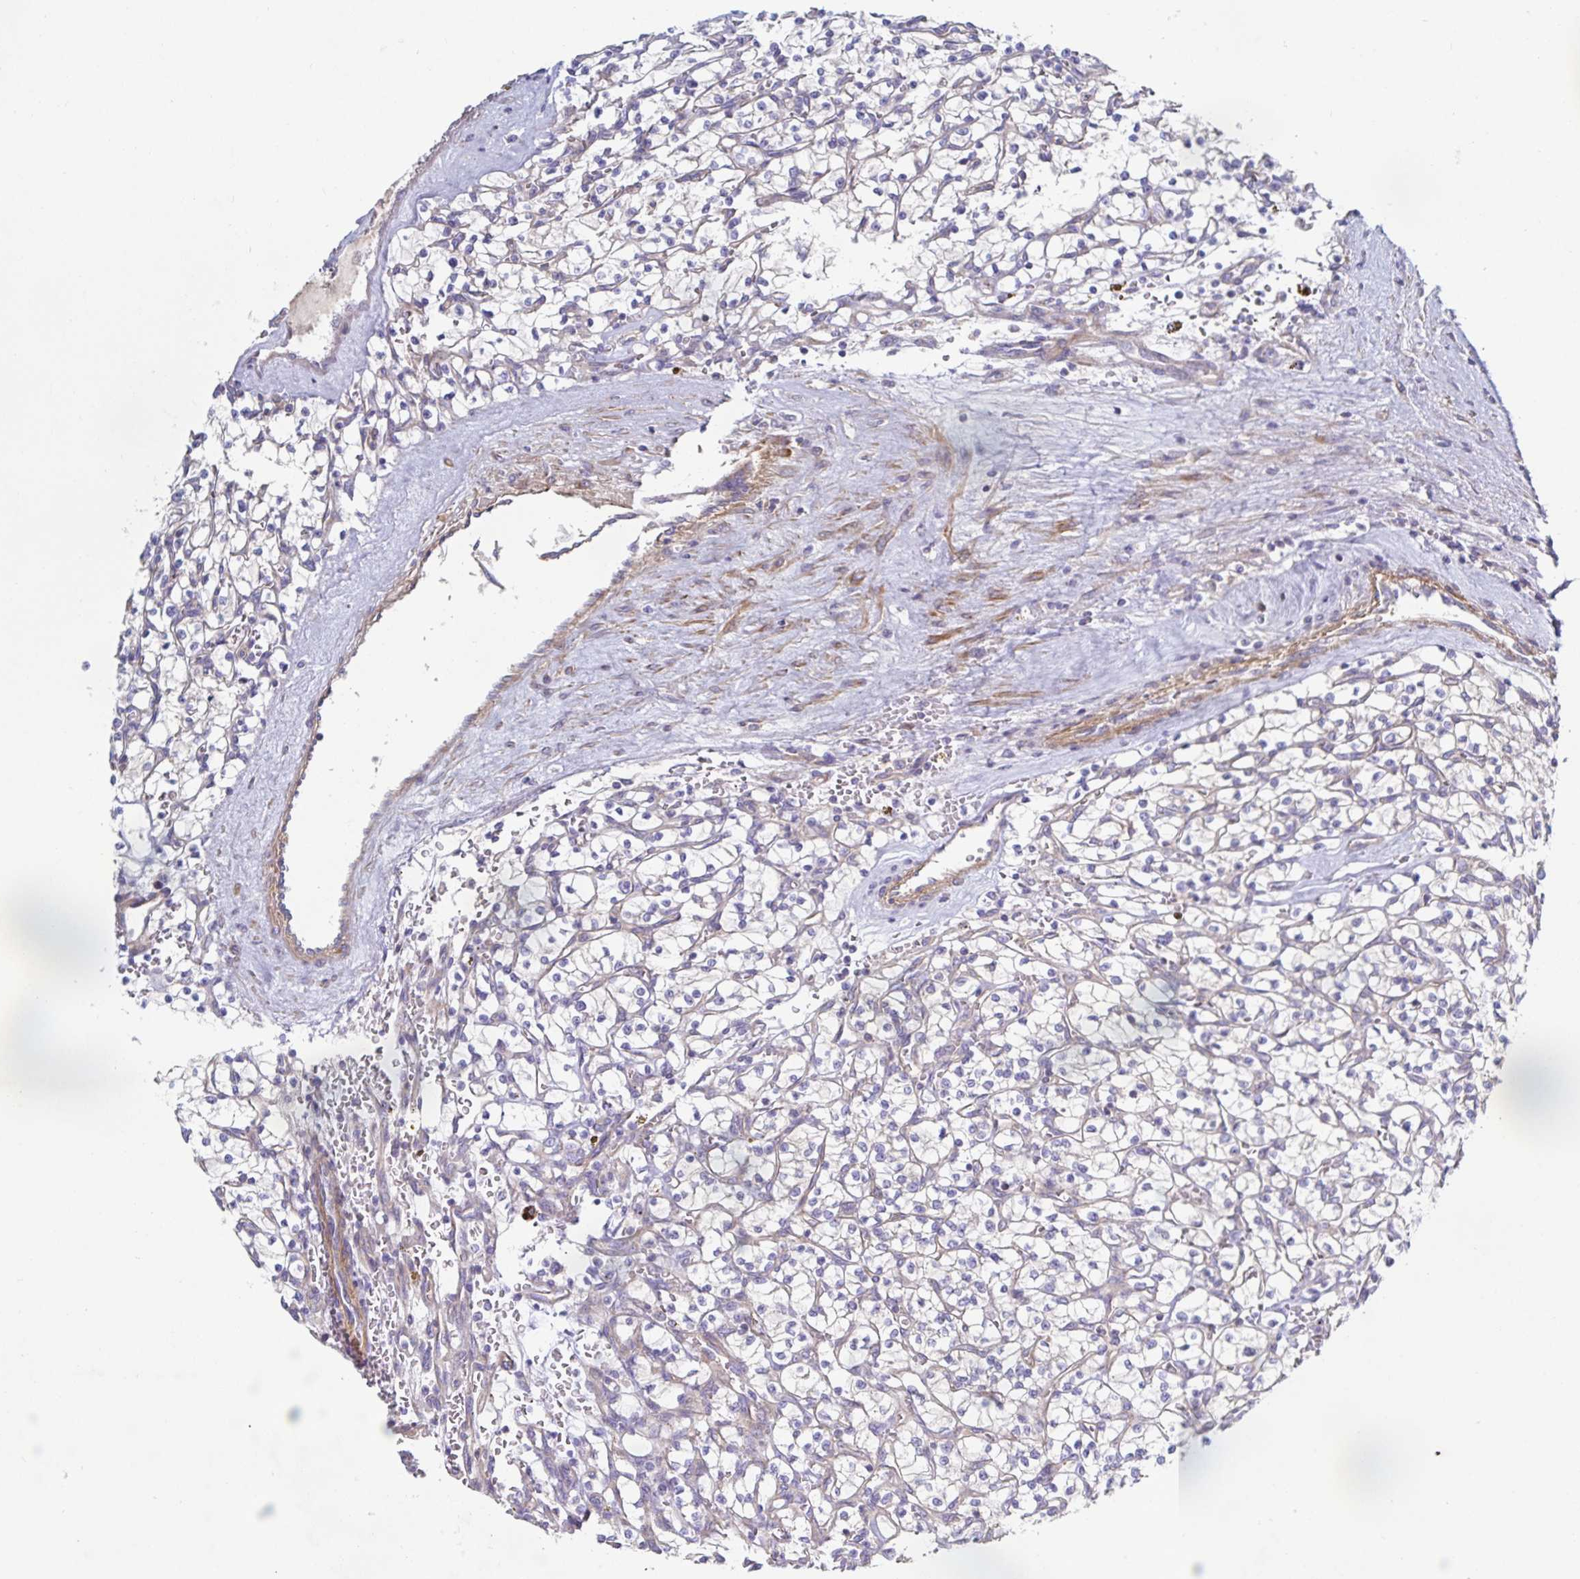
{"staining": {"intensity": "negative", "quantity": "none", "location": "none"}, "tissue": "renal cancer", "cell_type": "Tumor cells", "image_type": "cancer", "snomed": [{"axis": "morphology", "description": "Adenocarcinoma, NOS"}, {"axis": "topography", "description": "Kidney"}], "caption": "An immunohistochemistry micrograph of adenocarcinoma (renal) is shown. There is no staining in tumor cells of adenocarcinoma (renal).", "gene": "METTL22", "patient": {"sex": "female", "age": 64}}